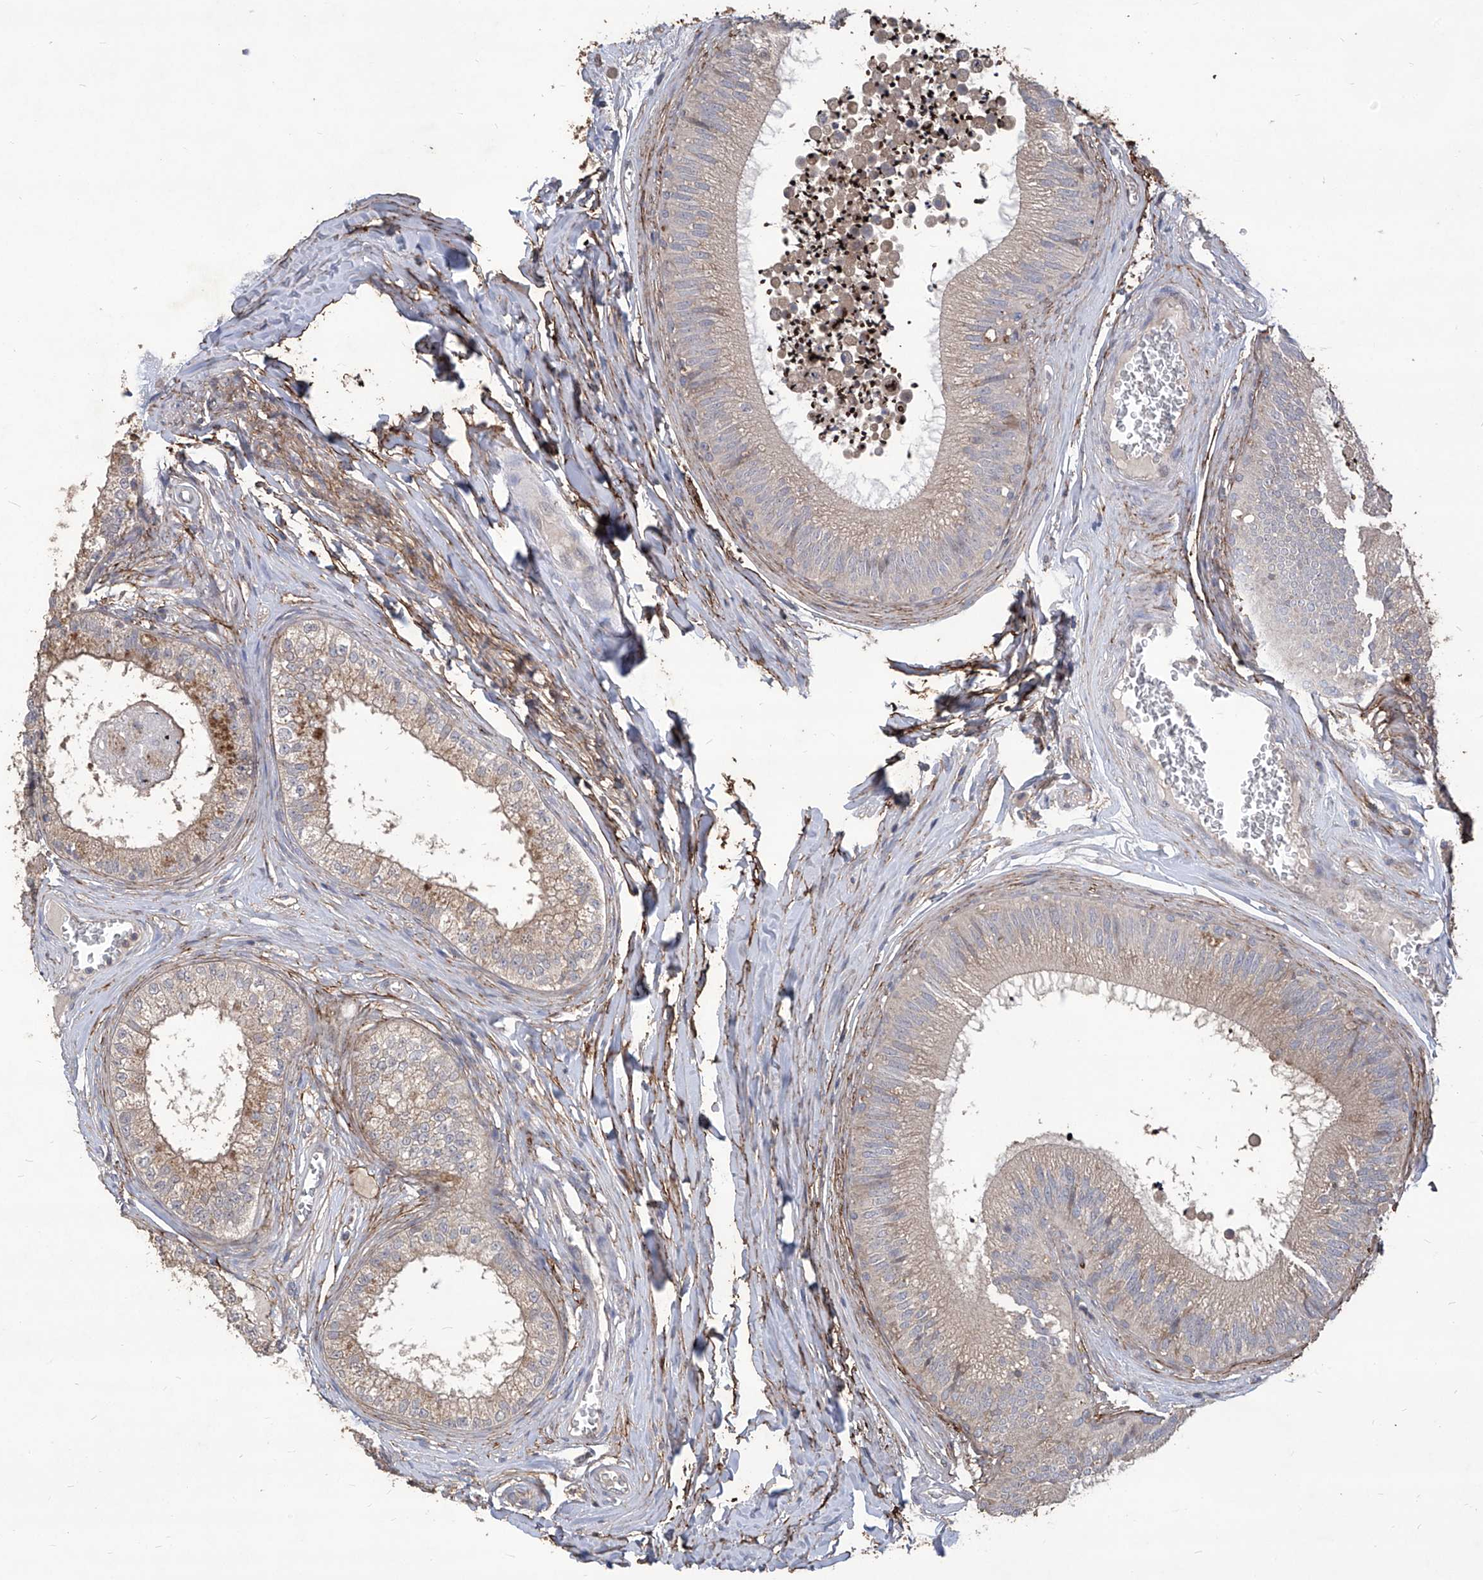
{"staining": {"intensity": "weak", "quantity": "<25%", "location": "cytoplasmic/membranous"}, "tissue": "epididymis", "cell_type": "Glandular cells", "image_type": "normal", "snomed": [{"axis": "morphology", "description": "Normal tissue, NOS"}, {"axis": "topography", "description": "Epididymis"}], "caption": "A micrograph of epididymis stained for a protein displays no brown staining in glandular cells.", "gene": "TXNIP", "patient": {"sex": "male", "age": 29}}